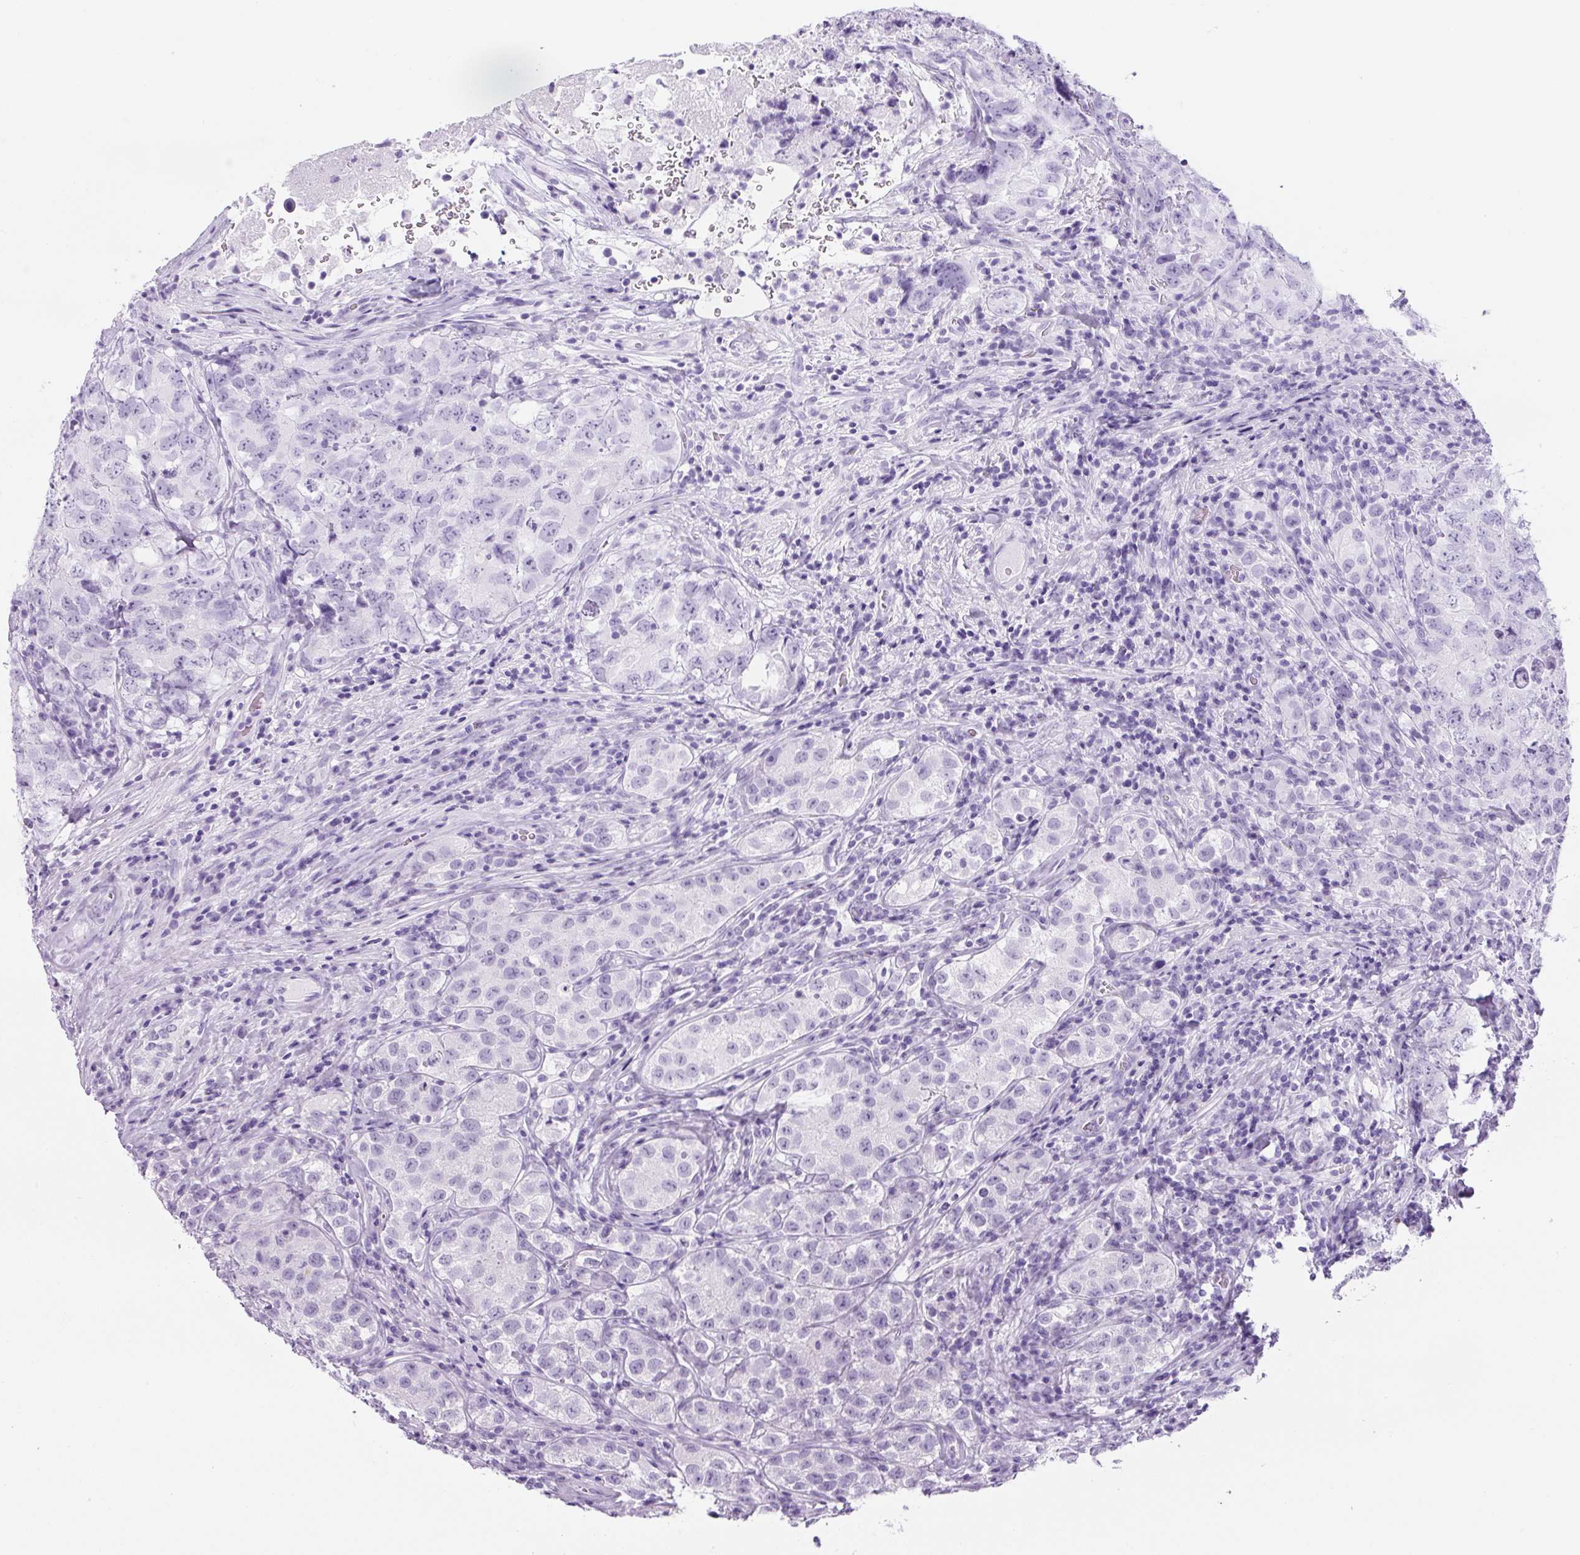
{"staining": {"intensity": "negative", "quantity": "none", "location": "none"}, "tissue": "testis cancer", "cell_type": "Tumor cells", "image_type": "cancer", "snomed": [{"axis": "morphology", "description": "Seminoma, NOS"}, {"axis": "morphology", "description": "Carcinoma, Embryonal, NOS"}, {"axis": "topography", "description": "Testis"}], "caption": "This is an immunohistochemistry photomicrograph of seminoma (testis). There is no expression in tumor cells.", "gene": "TMEM151B", "patient": {"sex": "male", "age": 43}}